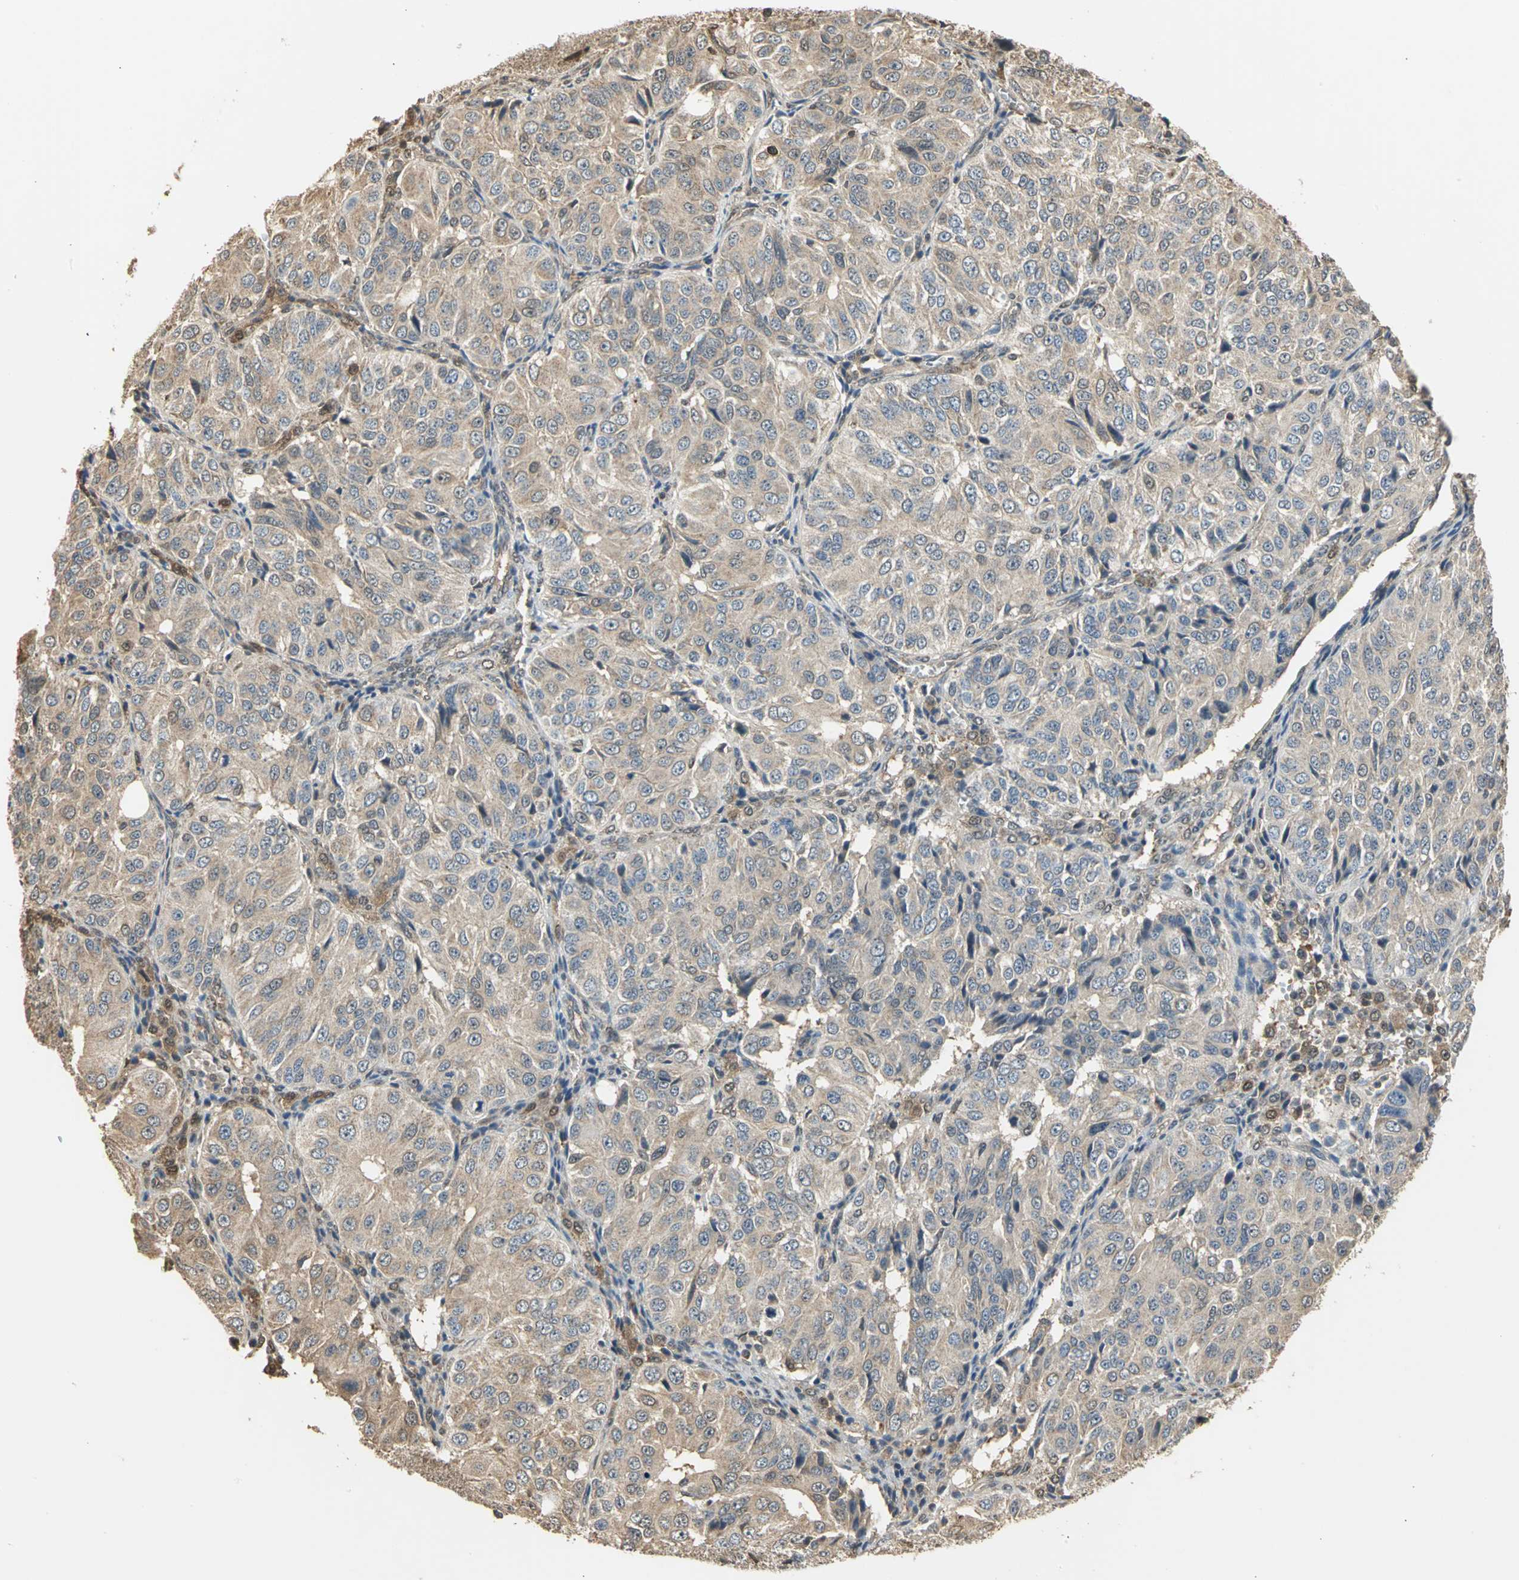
{"staining": {"intensity": "weak", "quantity": ">75%", "location": "cytoplasmic/membranous"}, "tissue": "ovarian cancer", "cell_type": "Tumor cells", "image_type": "cancer", "snomed": [{"axis": "morphology", "description": "Carcinoma, endometroid"}, {"axis": "topography", "description": "Ovary"}], "caption": "High-magnification brightfield microscopy of ovarian cancer stained with DAB (3,3'-diaminobenzidine) (brown) and counterstained with hematoxylin (blue). tumor cells exhibit weak cytoplasmic/membranous expression is appreciated in about>75% of cells.", "gene": "PARK7", "patient": {"sex": "female", "age": 51}}